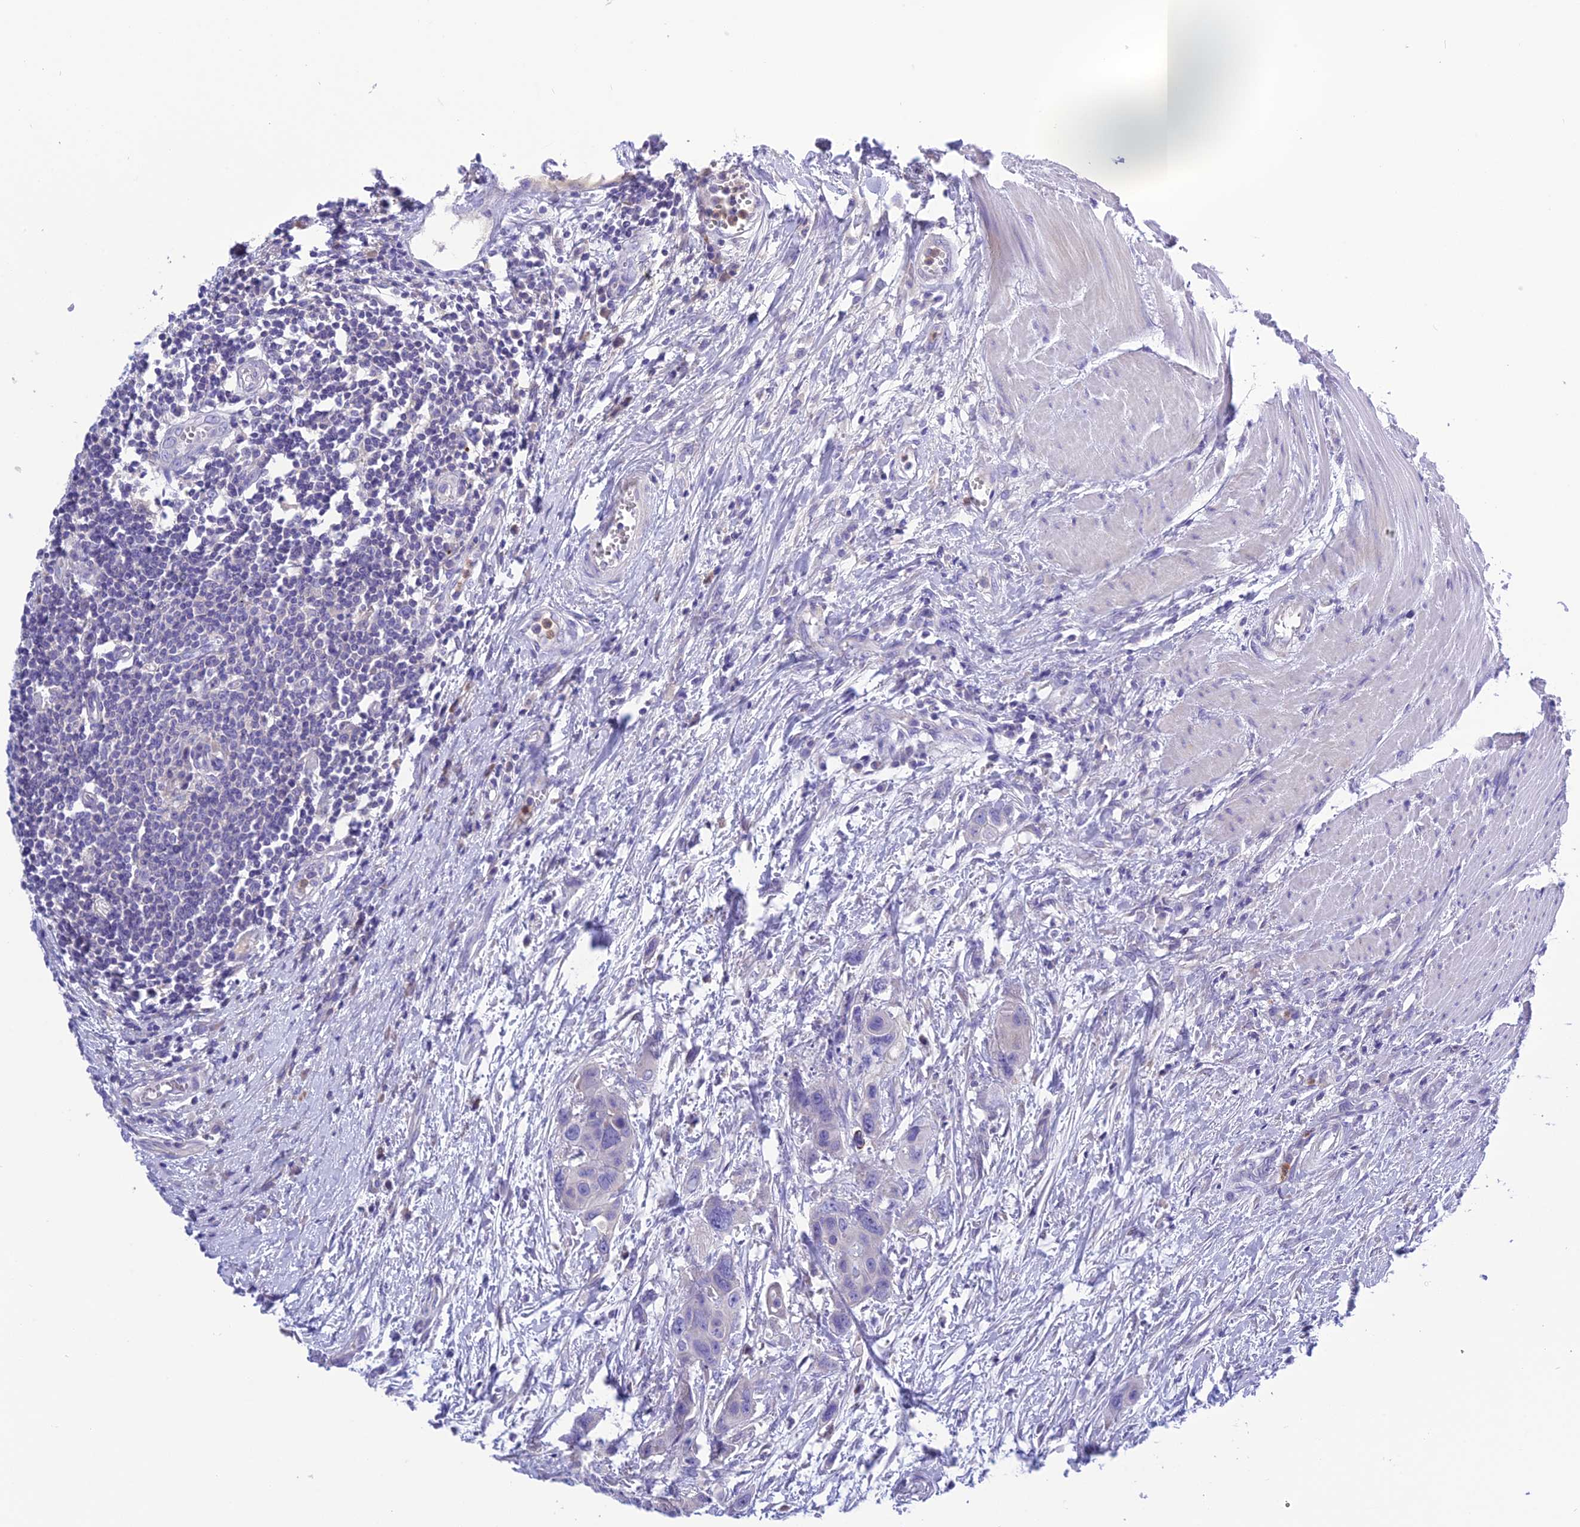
{"staining": {"intensity": "negative", "quantity": "none", "location": "none"}, "tissue": "colorectal cancer", "cell_type": "Tumor cells", "image_type": "cancer", "snomed": [{"axis": "morphology", "description": "Adenocarcinoma, NOS"}, {"axis": "topography", "description": "Colon"}], "caption": "The histopathology image exhibits no significant expression in tumor cells of adenocarcinoma (colorectal).", "gene": "KIAA0408", "patient": {"sex": "male", "age": 77}}